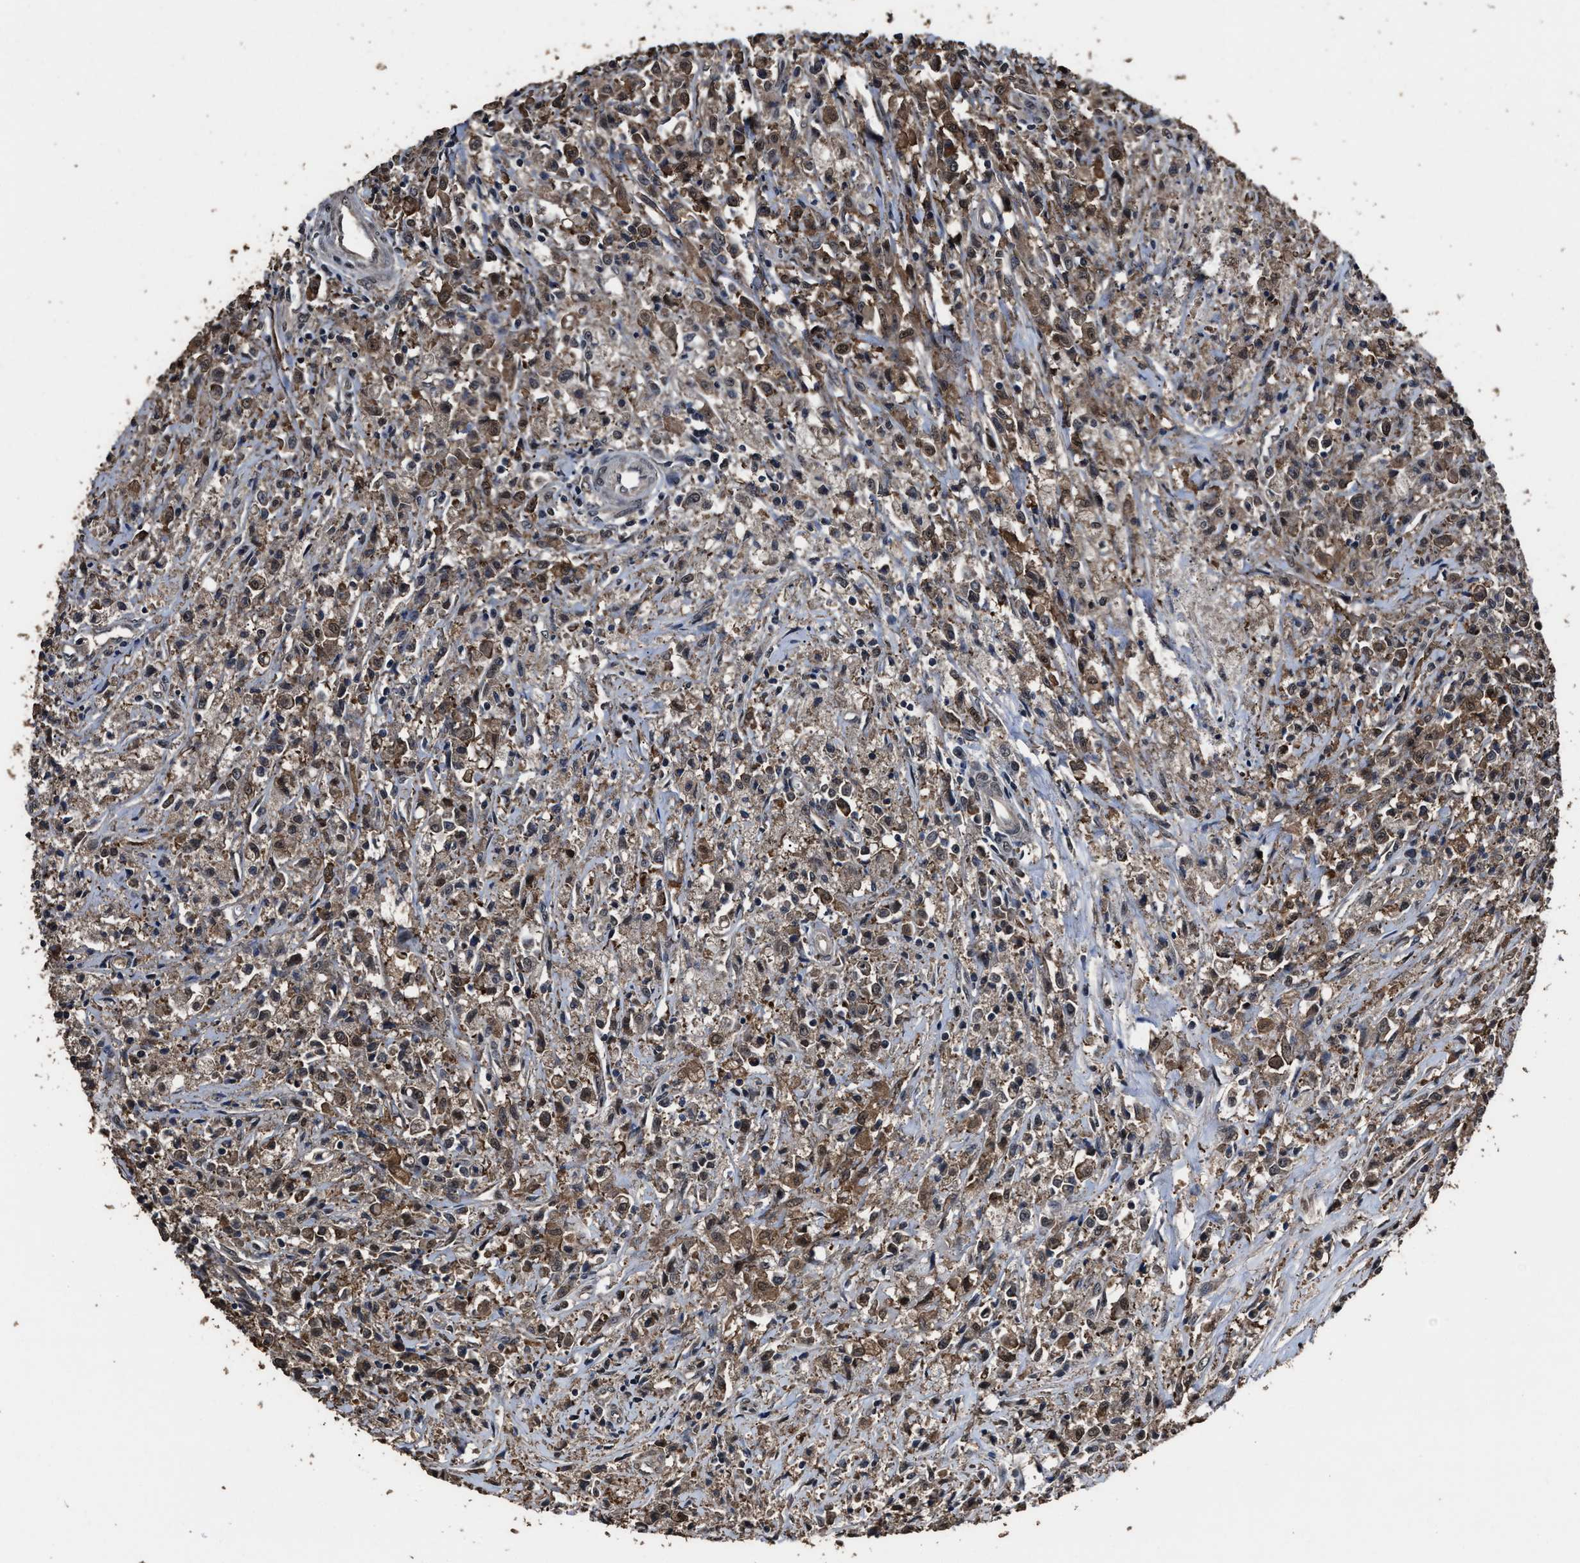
{"staining": {"intensity": "moderate", "quantity": ">75%", "location": "cytoplasmic/membranous"}, "tissue": "testis cancer", "cell_type": "Tumor cells", "image_type": "cancer", "snomed": [{"axis": "morphology", "description": "Carcinoma, Embryonal, NOS"}, {"axis": "topography", "description": "Testis"}], "caption": "High-magnification brightfield microscopy of testis cancer (embryonal carcinoma) stained with DAB (3,3'-diaminobenzidine) (brown) and counterstained with hematoxylin (blue). tumor cells exhibit moderate cytoplasmic/membranous staining is present in about>75% of cells. (IHC, brightfield microscopy, high magnification).", "gene": "RSBN1L", "patient": {"sex": "male", "age": 2}}